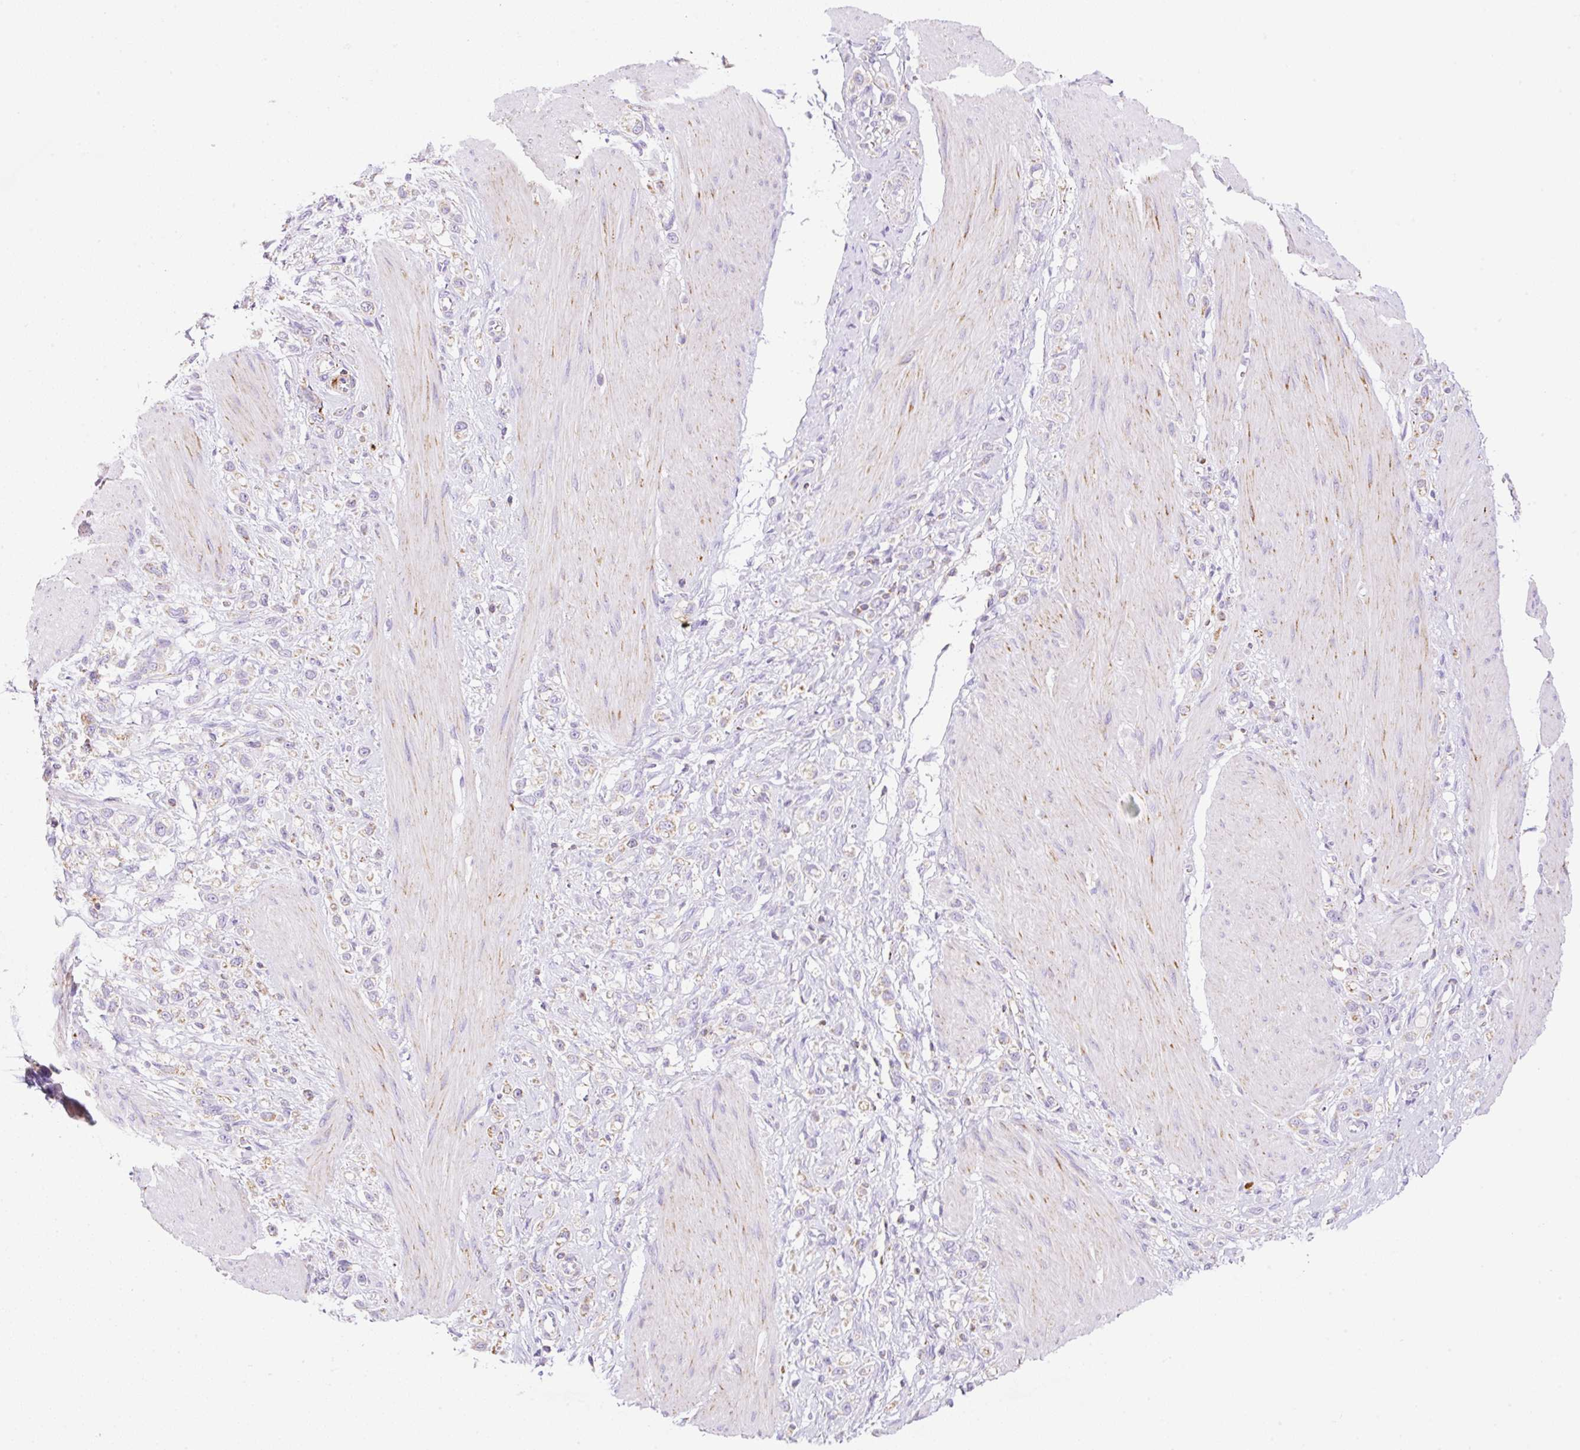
{"staining": {"intensity": "weak", "quantity": "<25%", "location": "cytoplasmic/membranous"}, "tissue": "stomach cancer", "cell_type": "Tumor cells", "image_type": "cancer", "snomed": [{"axis": "morphology", "description": "Adenocarcinoma, NOS"}, {"axis": "topography", "description": "Stomach"}], "caption": "Stomach cancer (adenocarcinoma) stained for a protein using immunohistochemistry demonstrates no expression tumor cells.", "gene": "NF1", "patient": {"sex": "female", "age": 65}}